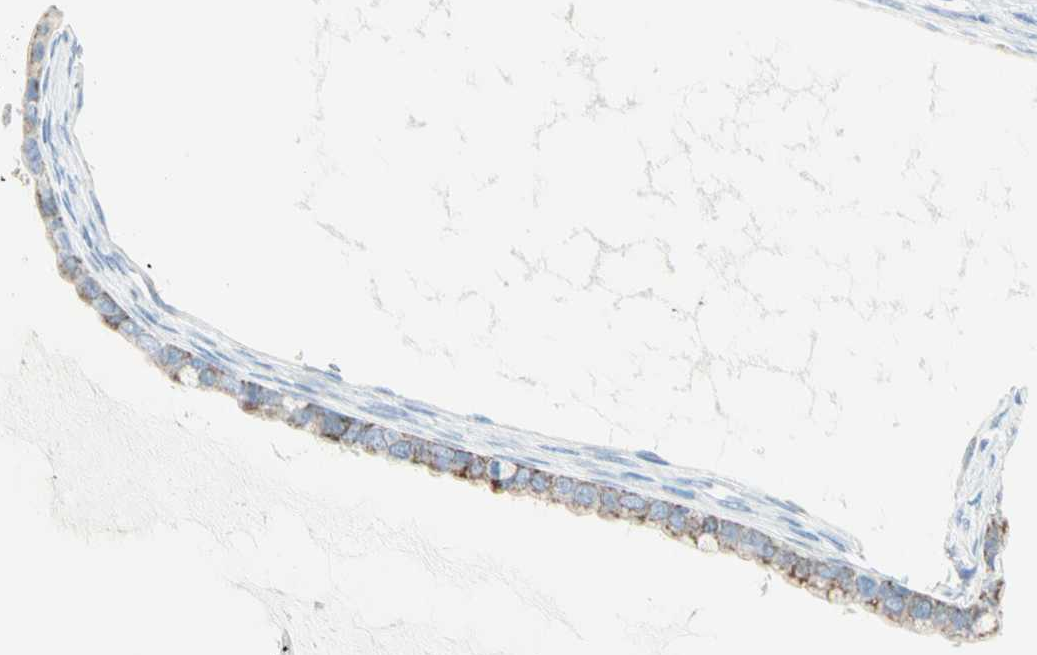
{"staining": {"intensity": "moderate", "quantity": "25%-75%", "location": "cytoplasmic/membranous"}, "tissue": "ovarian cancer", "cell_type": "Tumor cells", "image_type": "cancer", "snomed": [{"axis": "morphology", "description": "Cystadenocarcinoma, mucinous, NOS"}, {"axis": "topography", "description": "Ovary"}], "caption": "Moderate cytoplasmic/membranous staining for a protein is appreciated in approximately 25%-75% of tumor cells of ovarian cancer (mucinous cystadenocarcinoma) using immunohistochemistry.", "gene": "CYSLTR1", "patient": {"sex": "female", "age": 80}}